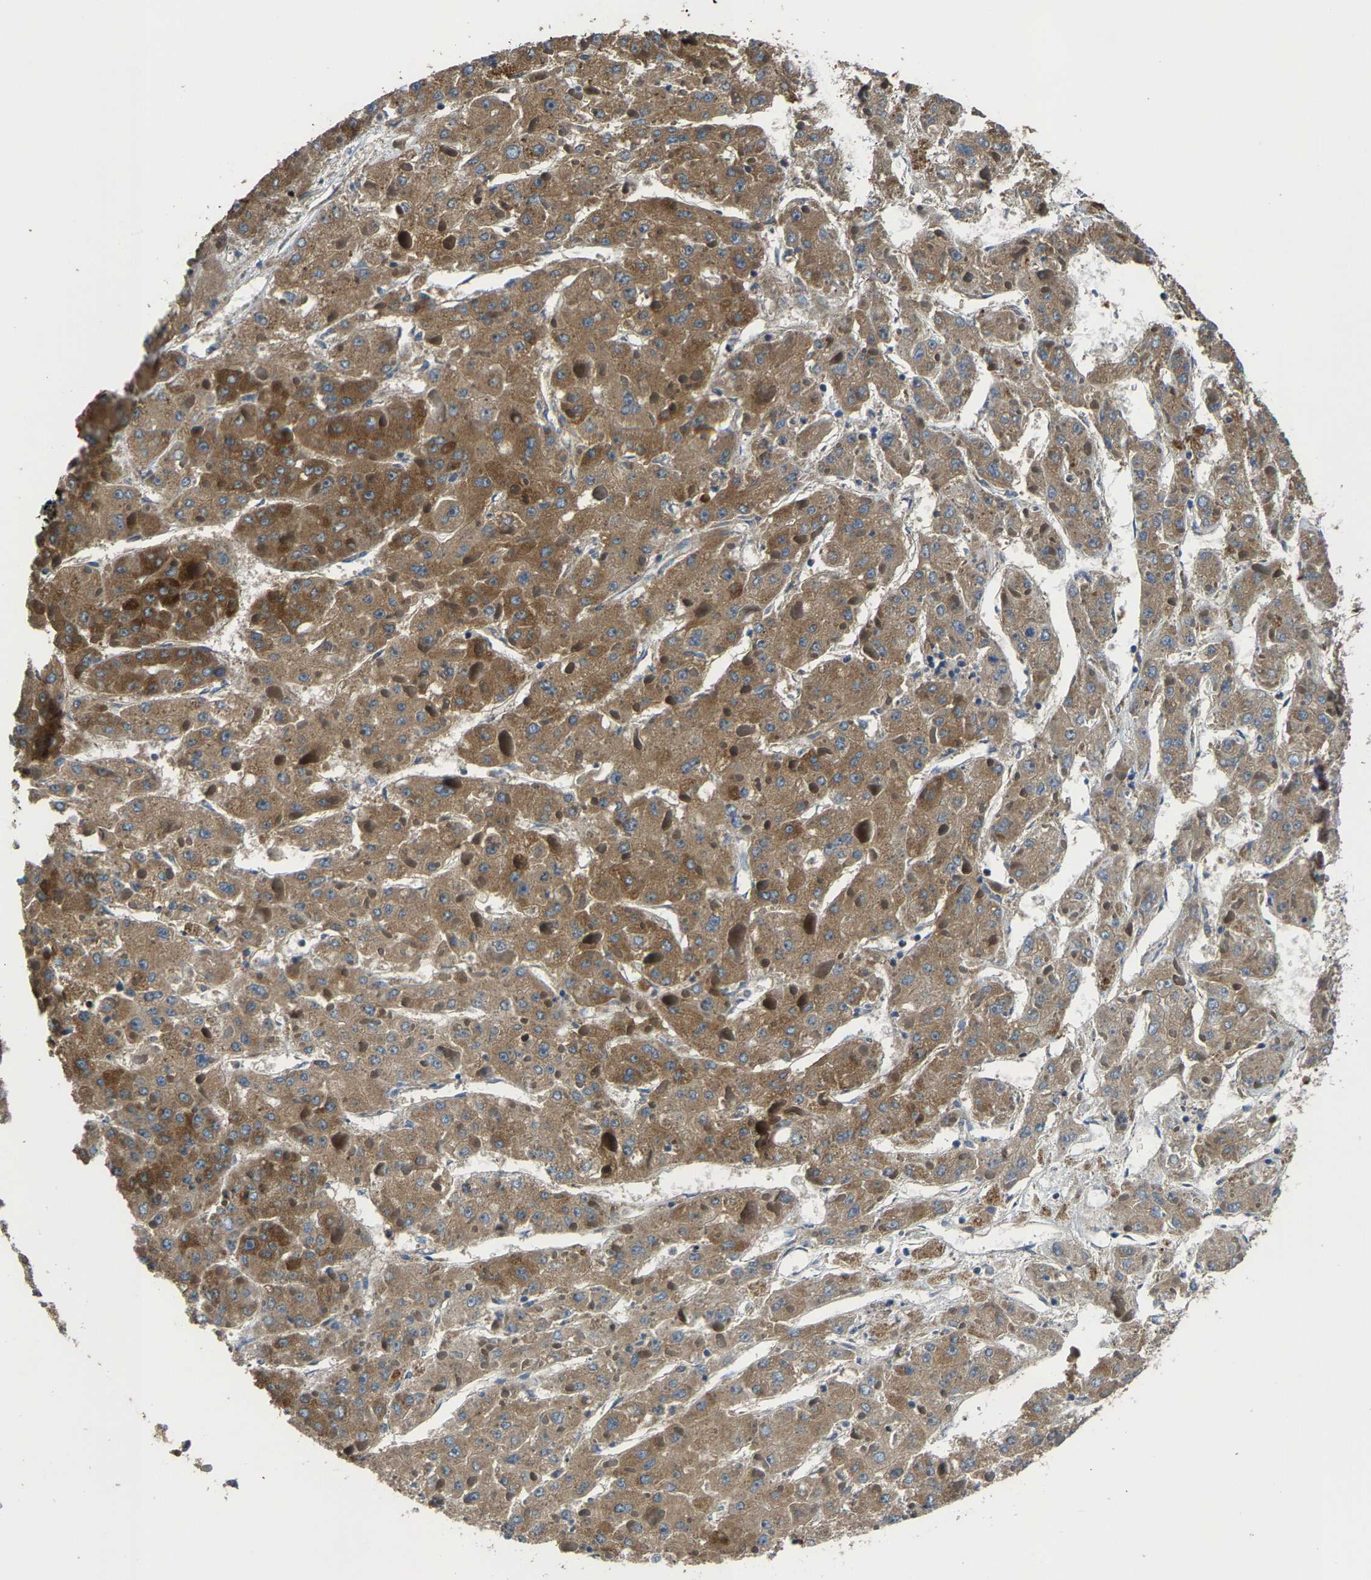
{"staining": {"intensity": "moderate", "quantity": ">75%", "location": "cytoplasmic/membranous"}, "tissue": "liver cancer", "cell_type": "Tumor cells", "image_type": "cancer", "snomed": [{"axis": "morphology", "description": "Carcinoma, Hepatocellular, NOS"}, {"axis": "topography", "description": "Liver"}], "caption": "Immunohistochemical staining of liver hepatocellular carcinoma reveals moderate cytoplasmic/membranous protein expression in approximately >75% of tumor cells.", "gene": "AGBL3", "patient": {"sex": "female", "age": 73}}